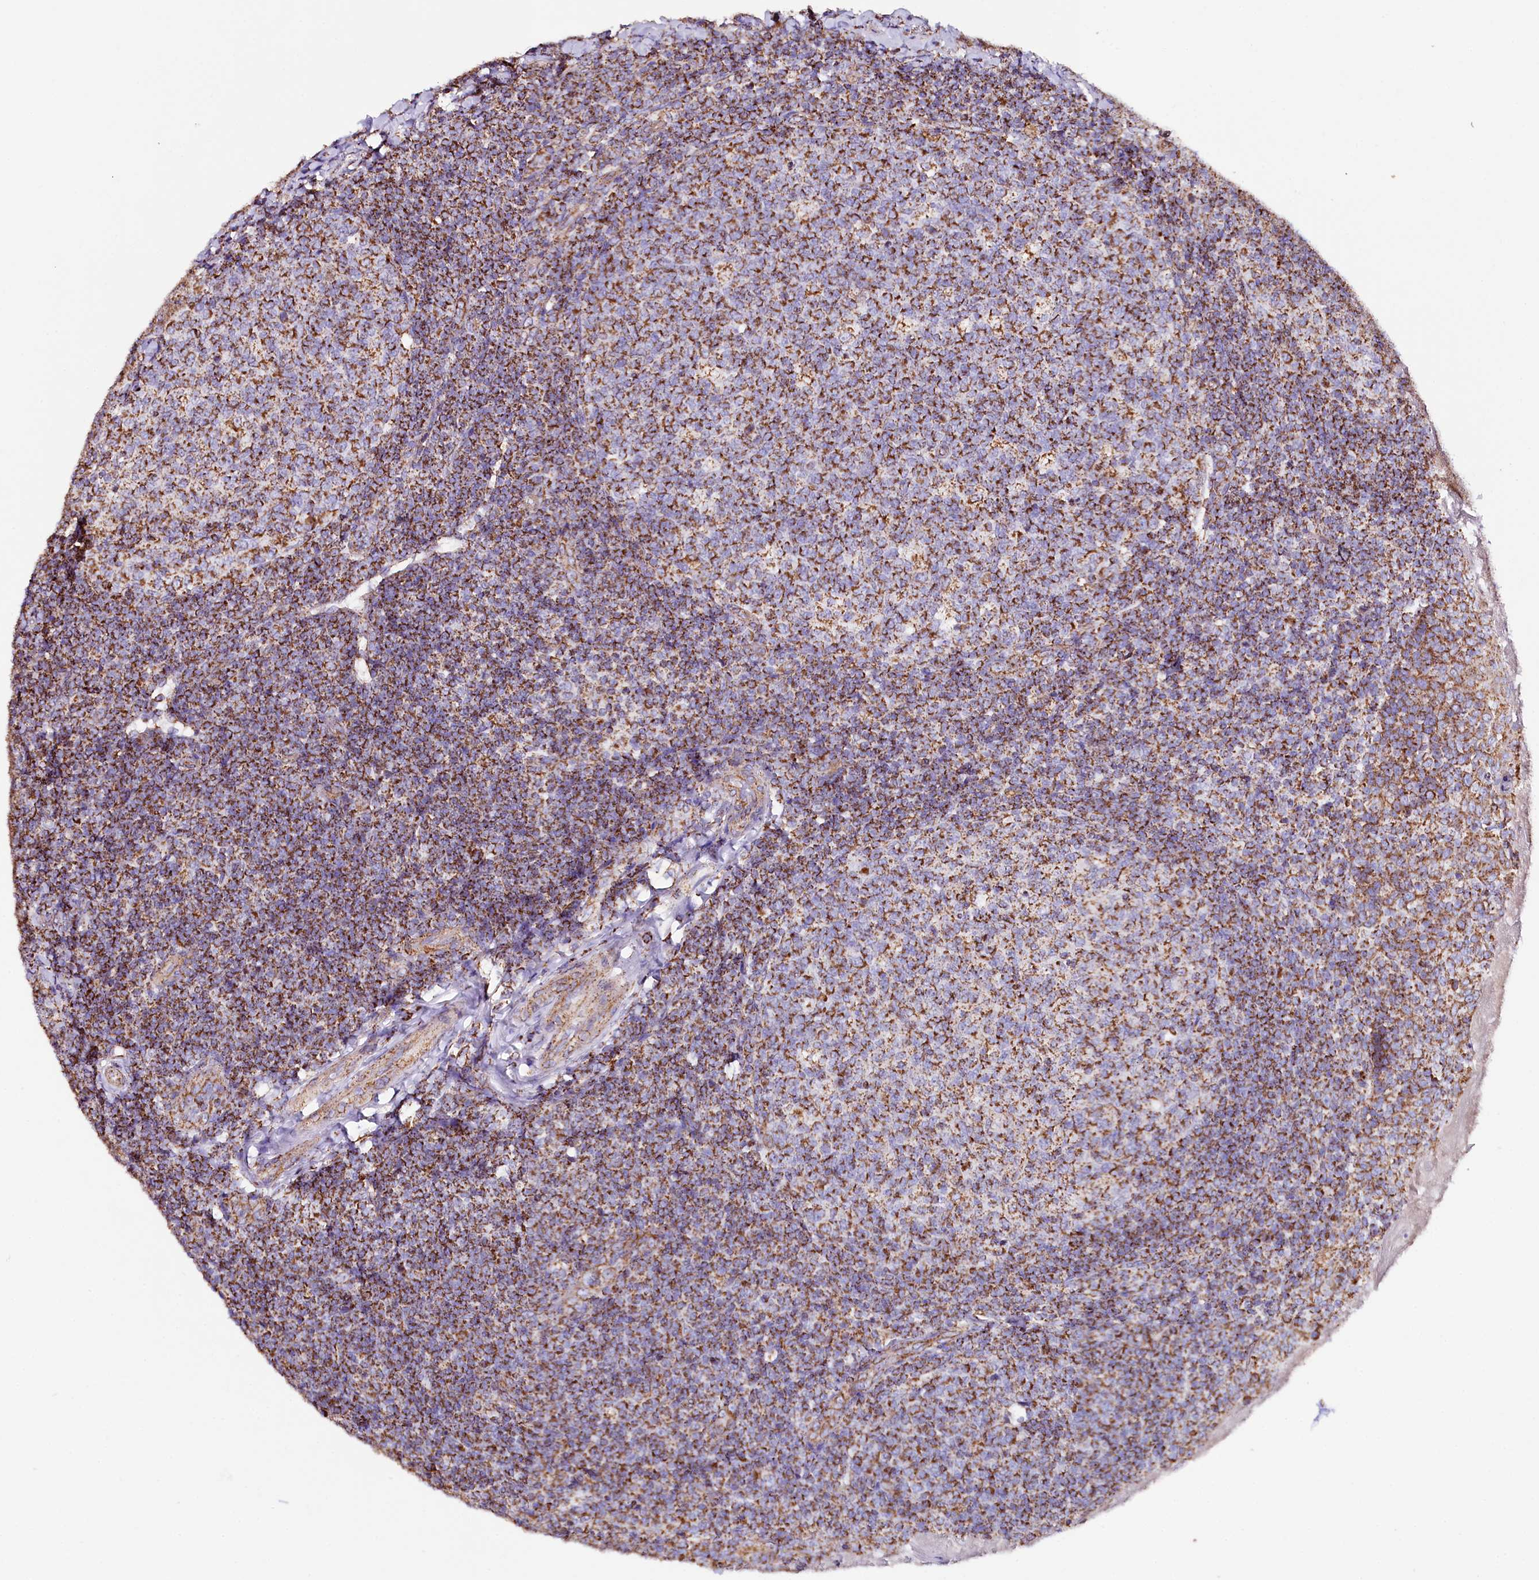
{"staining": {"intensity": "moderate", "quantity": ">75%", "location": "cytoplasmic/membranous"}, "tissue": "tonsil", "cell_type": "Germinal center cells", "image_type": "normal", "snomed": [{"axis": "morphology", "description": "Normal tissue, NOS"}, {"axis": "topography", "description": "Tonsil"}], "caption": "Protein analysis of normal tonsil displays moderate cytoplasmic/membranous staining in approximately >75% of germinal center cells. (Brightfield microscopy of DAB IHC at high magnification).", "gene": "APLP2", "patient": {"sex": "female", "age": 19}}